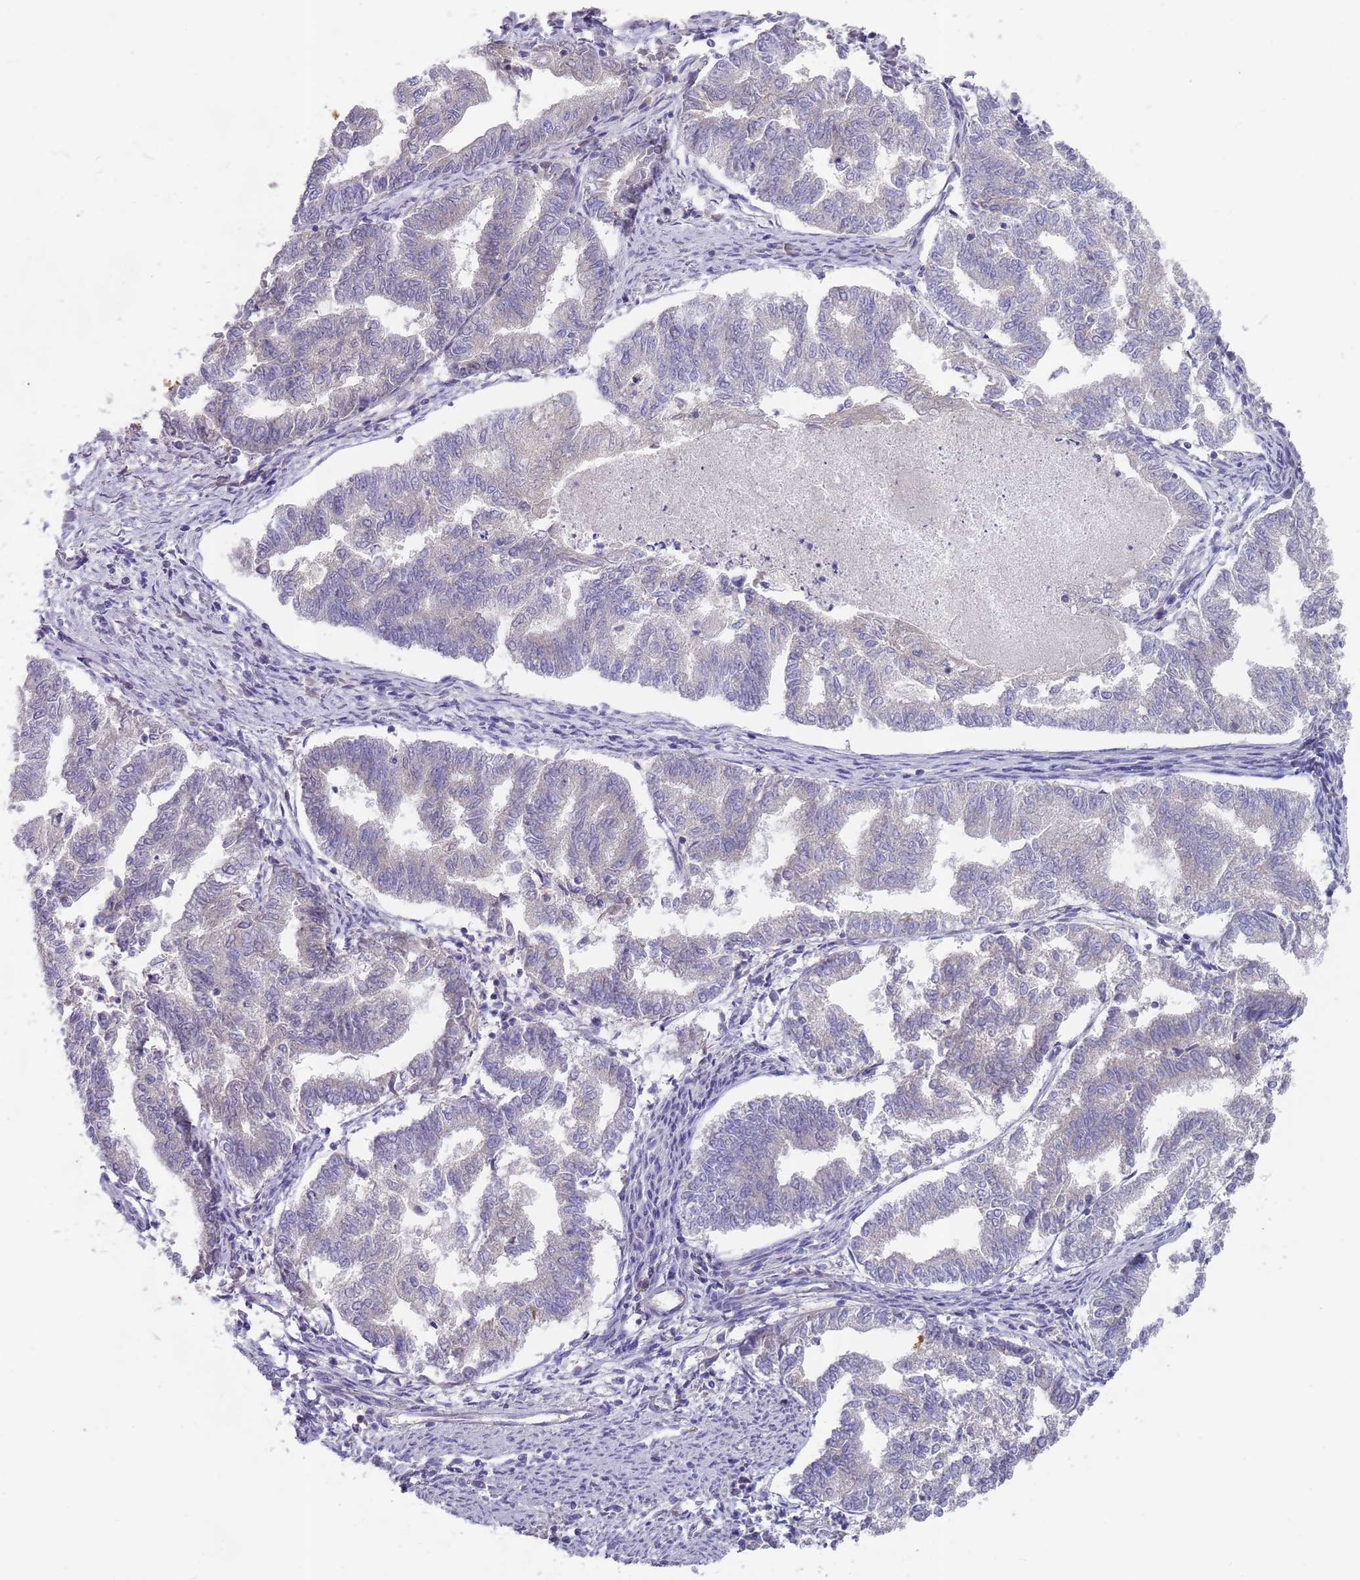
{"staining": {"intensity": "negative", "quantity": "none", "location": "none"}, "tissue": "endometrial cancer", "cell_type": "Tumor cells", "image_type": "cancer", "snomed": [{"axis": "morphology", "description": "Adenocarcinoma, NOS"}, {"axis": "topography", "description": "Endometrium"}], "caption": "Tumor cells show no significant protein expression in adenocarcinoma (endometrial).", "gene": "PRAC1", "patient": {"sex": "female", "age": 79}}